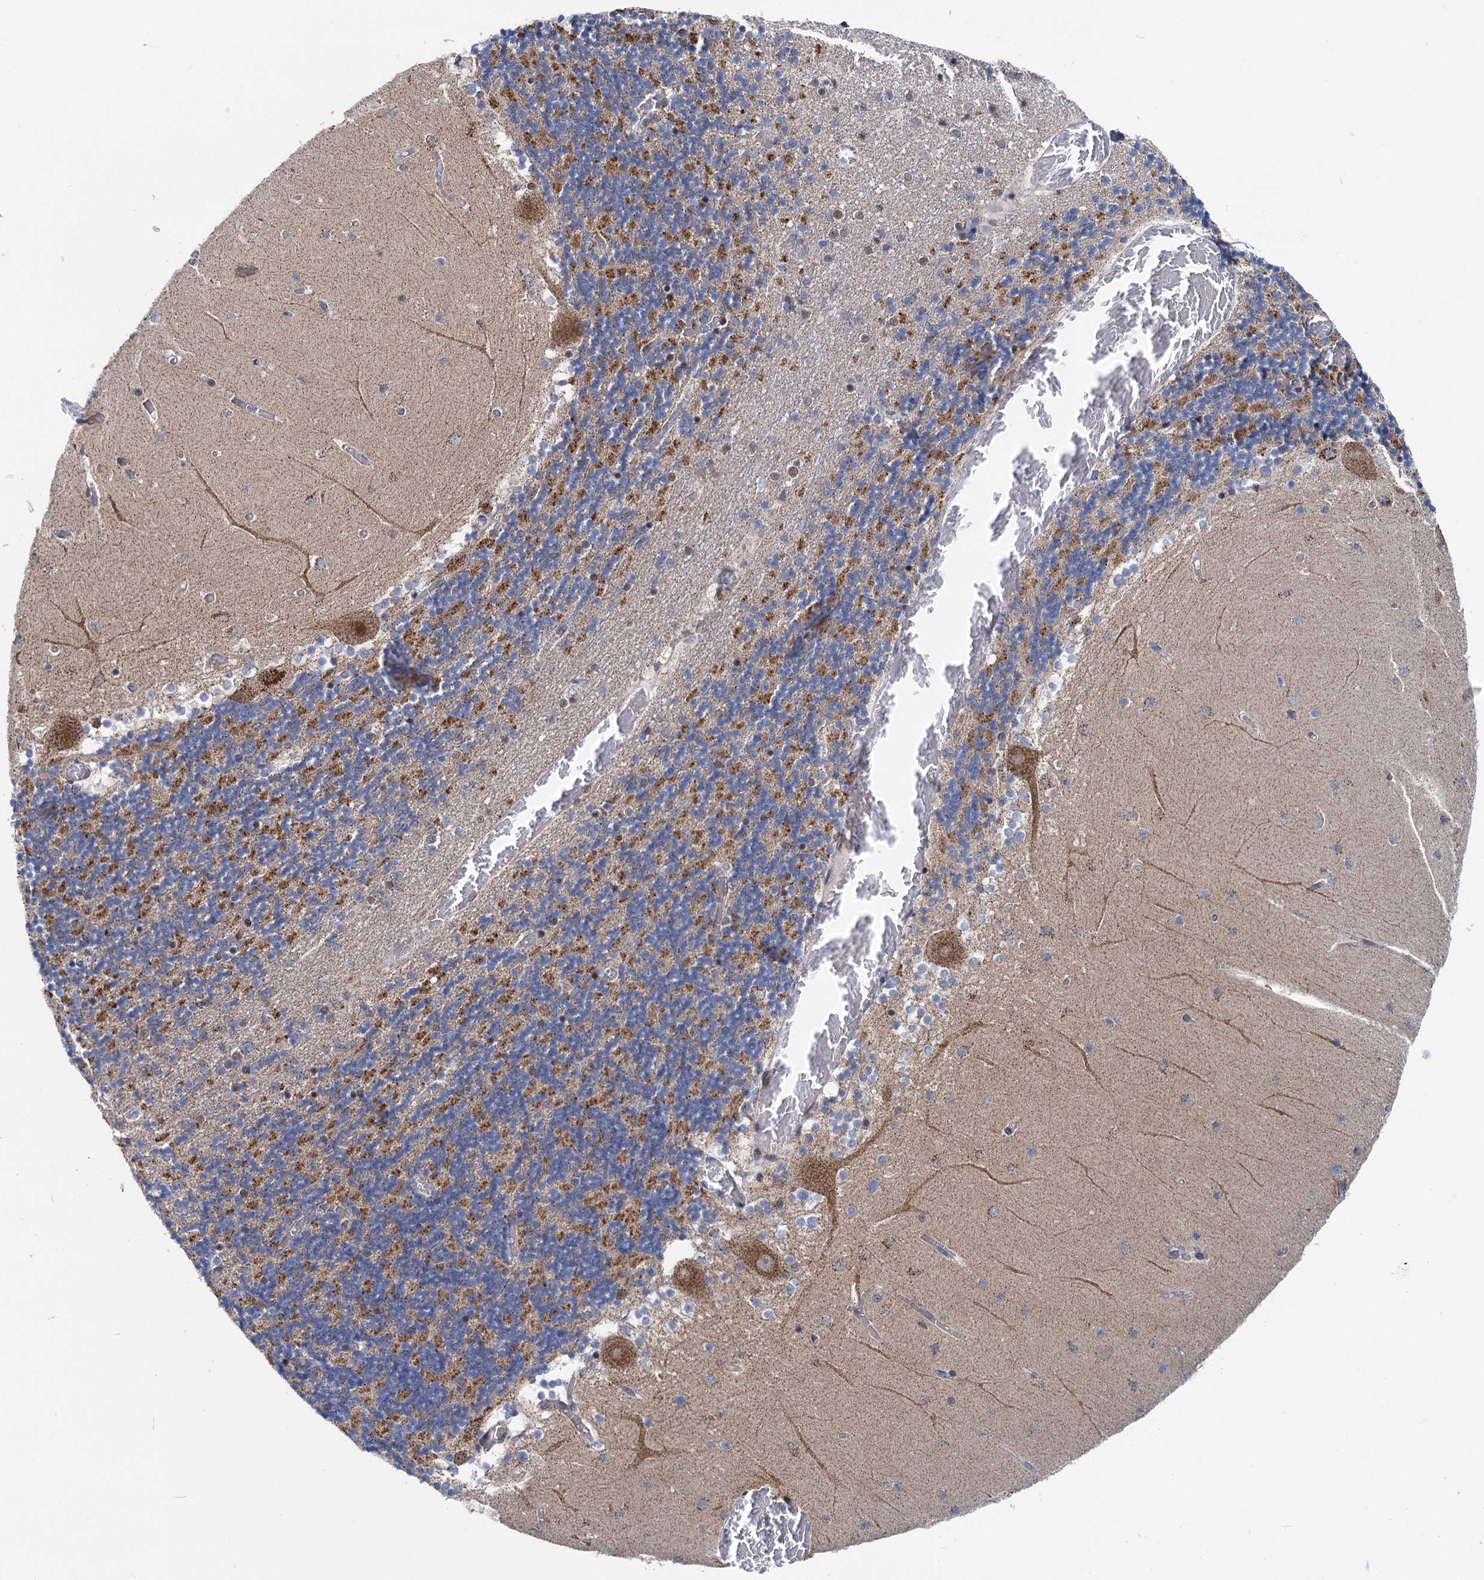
{"staining": {"intensity": "strong", "quantity": "25%-75%", "location": "cytoplasmic/membranous"}, "tissue": "cerebellum", "cell_type": "Cells in granular layer", "image_type": "normal", "snomed": [{"axis": "morphology", "description": "Normal tissue, NOS"}, {"axis": "topography", "description": "Cerebellum"}], "caption": "Approximately 25%-75% of cells in granular layer in normal human cerebellum demonstrate strong cytoplasmic/membranous protein expression as visualized by brown immunohistochemical staining.", "gene": "MORN3", "patient": {"sex": "female", "age": 28}}